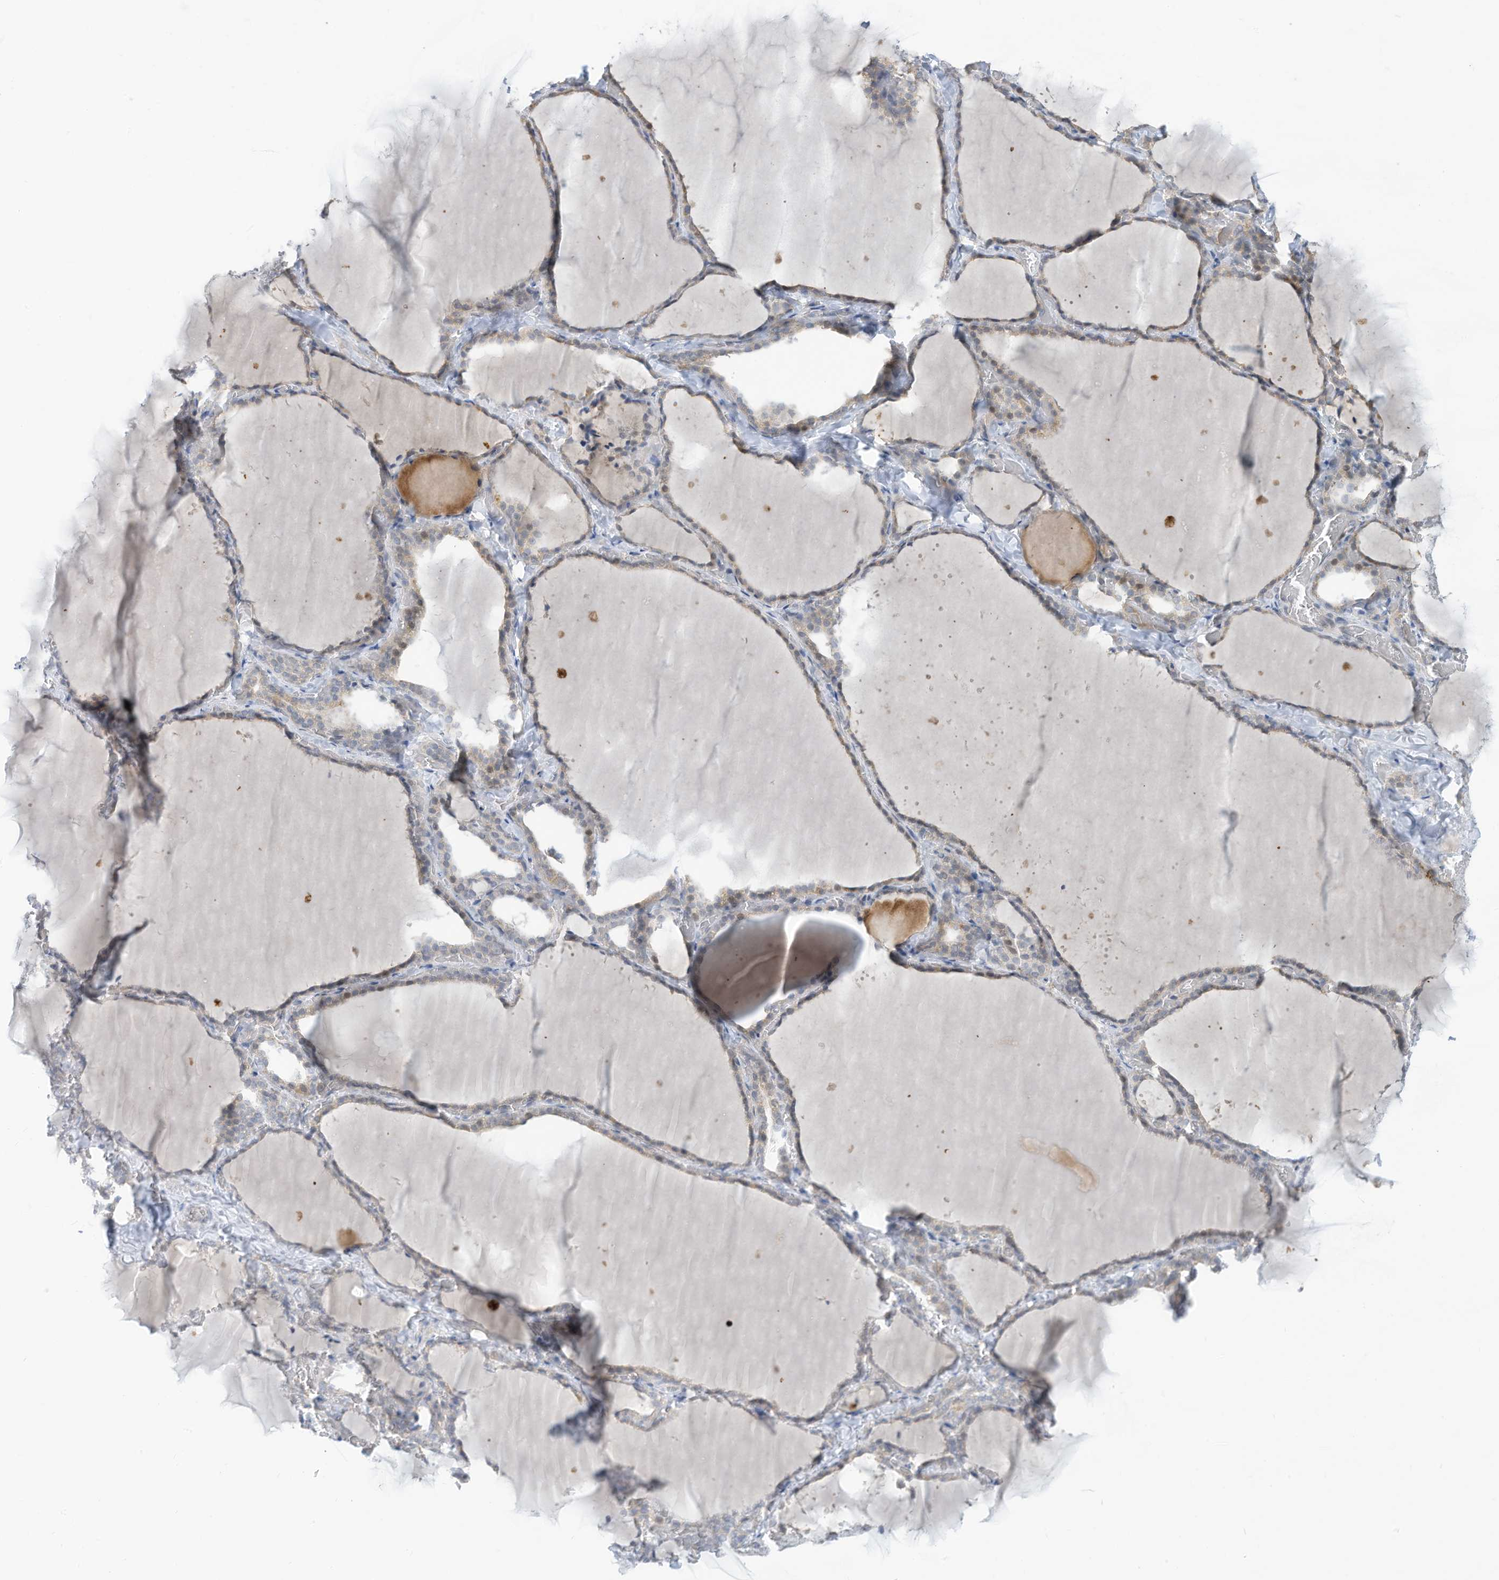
{"staining": {"intensity": "negative", "quantity": "none", "location": "none"}, "tissue": "thyroid gland", "cell_type": "Glandular cells", "image_type": "normal", "snomed": [{"axis": "morphology", "description": "Normal tissue, NOS"}, {"axis": "topography", "description": "Thyroid gland"}], "caption": "The histopathology image reveals no significant expression in glandular cells of thyroid gland.", "gene": "SLC1A5", "patient": {"sex": "female", "age": 22}}